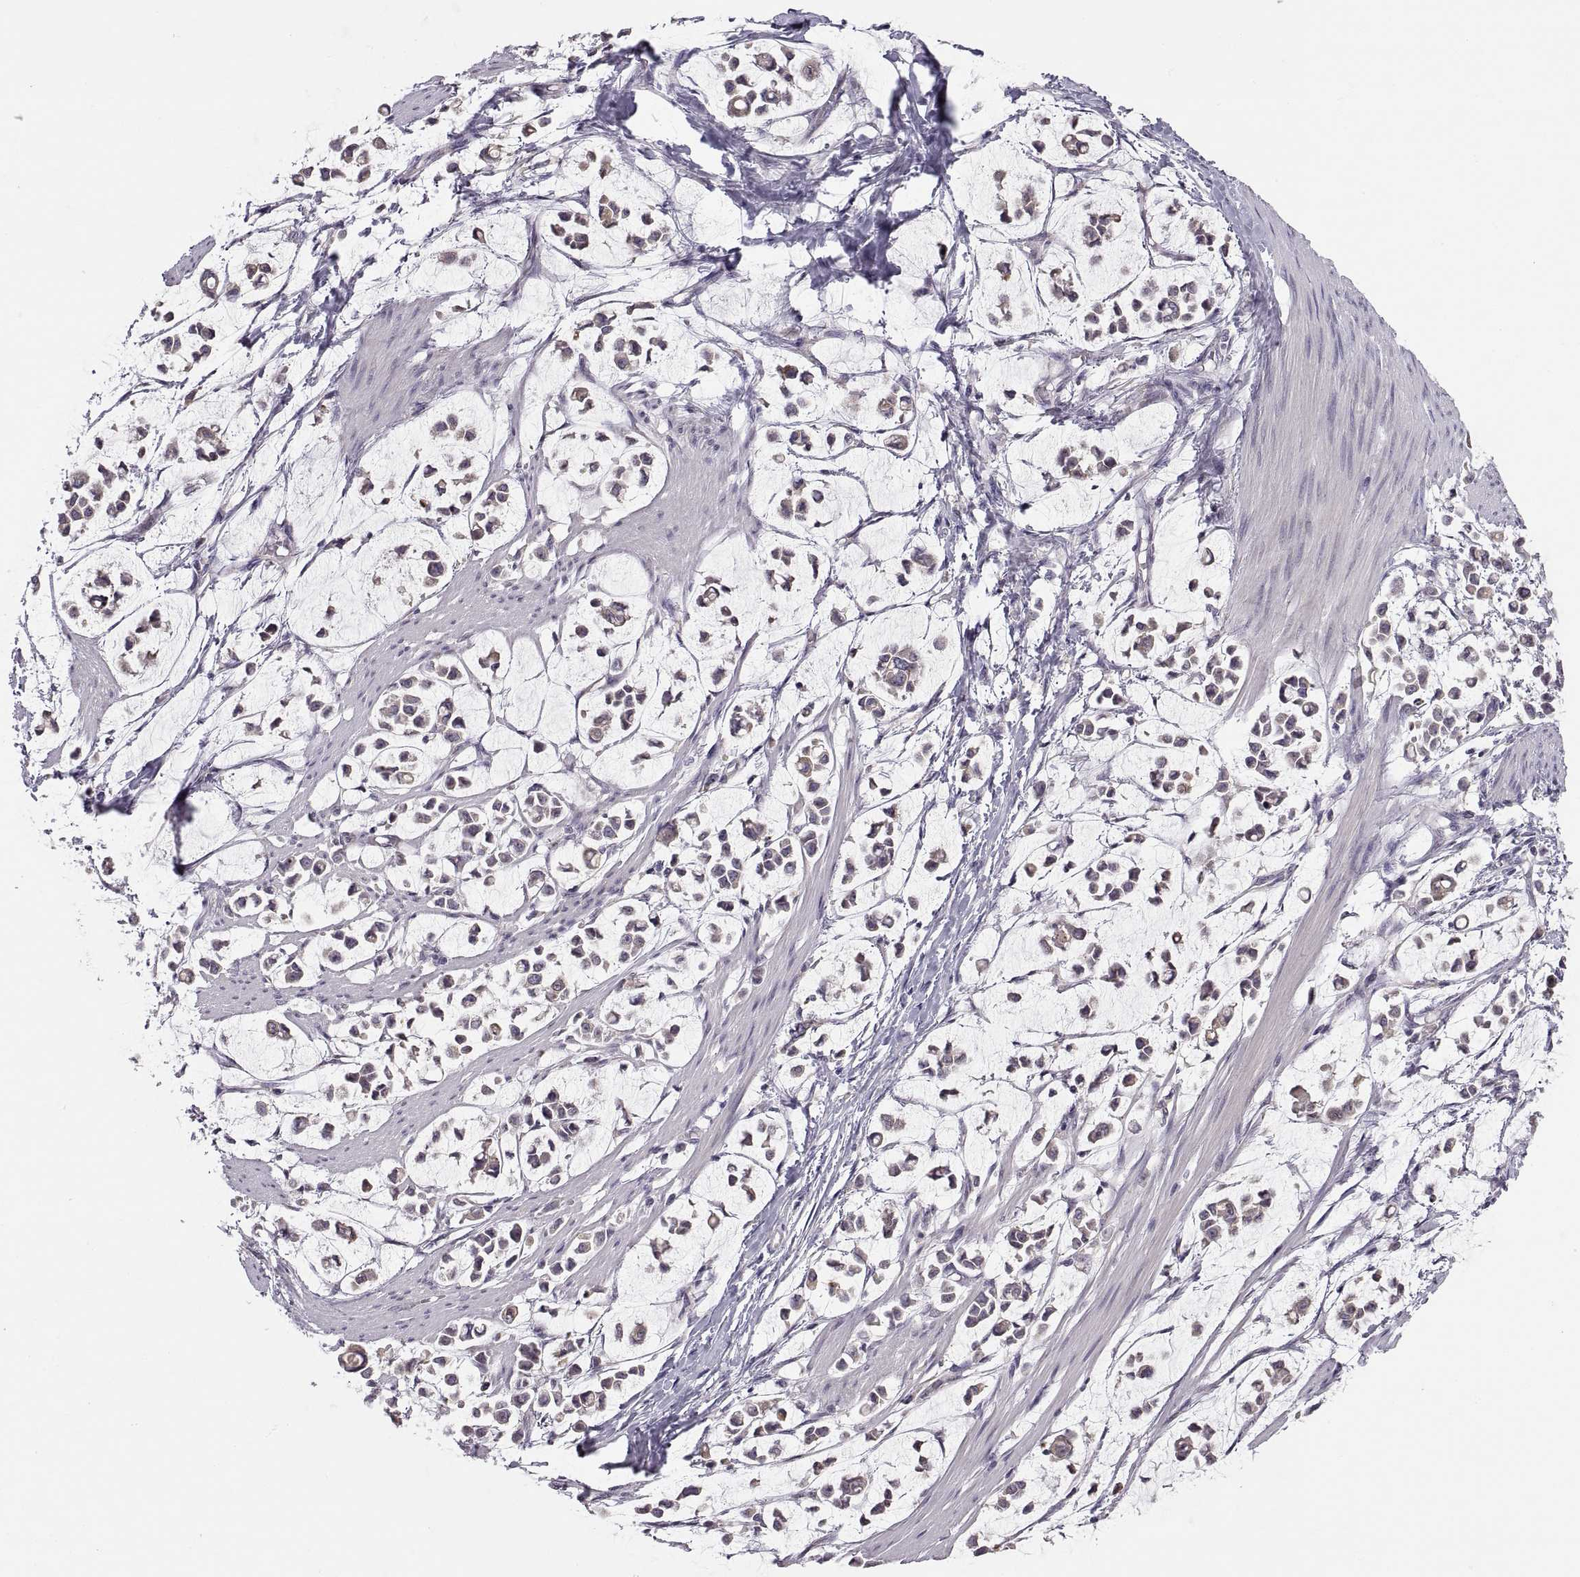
{"staining": {"intensity": "weak", "quantity": "25%-75%", "location": "cytoplasmic/membranous"}, "tissue": "stomach cancer", "cell_type": "Tumor cells", "image_type": "cancer", "snomed": [{"axis": "morphology", "description": "Adenocarcinoma, NOS"}, {"axis": "topography", "description": "Stomach"}], "caption": "Tumor cells exhibit weak cytoplasmic/membranous staining in approximately 25%-75% of cells in stomach adenocarcinoma. (Stains: DAB (3,3'-diaminobenzidine) in brown, nuclei in blue, Microscopy: brightfield microscopy at high magnification).", "gene": "ACSBG2", "patient": {"sex": "male", "age": 82}}